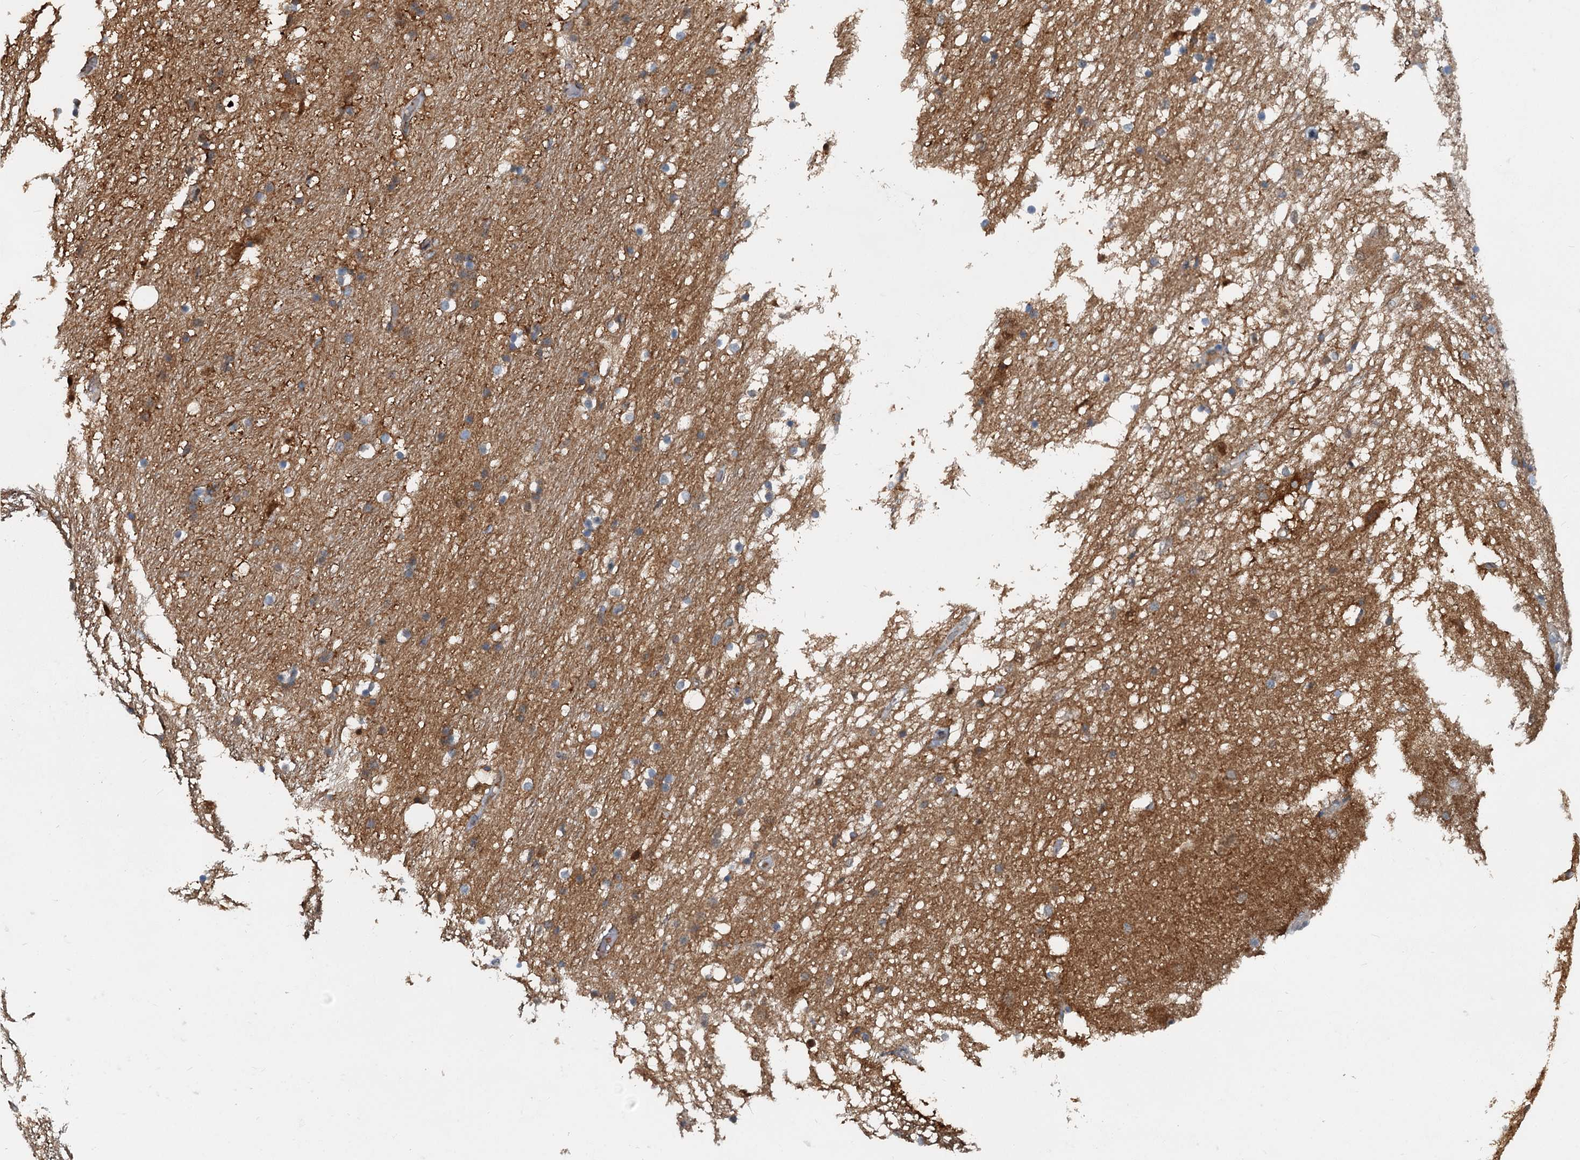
{"staining": {"intensity": "moderate", "quantity": "<25%", "location": "cytoplasmic/membranous,nuclear"}, "tissue": "hippocampus", "cell_type": "Glial cells", "image_type": "normal", "snomed": [{"axis": "morphology", "description": "Normal tissue, NOS"}, {"axis": "topography", "description": "Hippocampus"}], "caption": "Immunohistochemical staining of unremarkable hippocampus displays low levels of moderate cytoplasmic/membranous,nuclear positivity in approximately <25% of glial cells. (DAB = brown stain, brightfield microscopy at high magnification).", "gene": "GPI", "patient": {"sex": "female", "age": 52}}